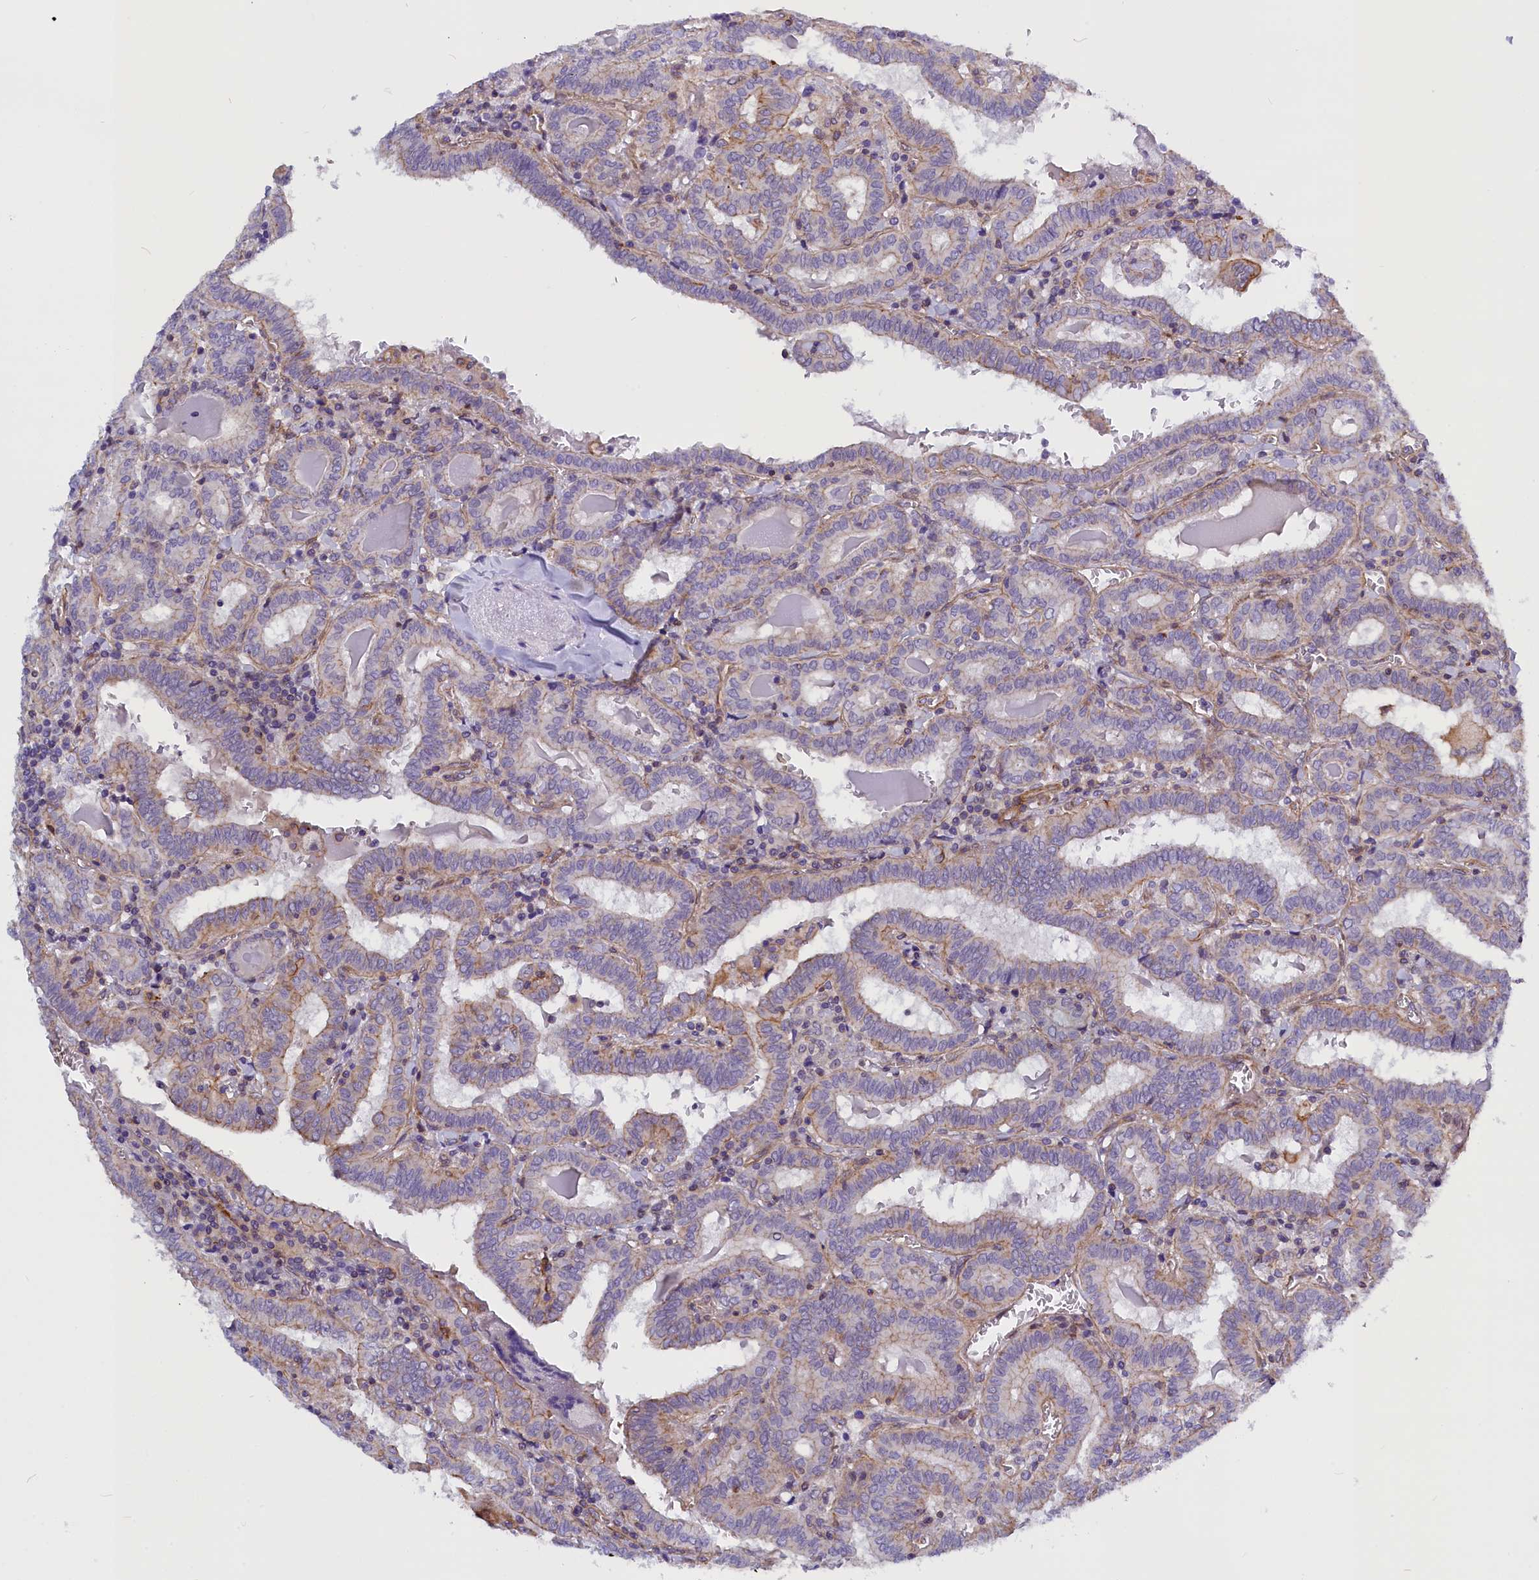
{"staining": {"intensity": "negative", "quantity": "none", "location": "none"}, "tissue": "thyroid cancer", "cell_type": "Tumor cells", "image_type": "cancer", "snomed": [{"axis": "morphology", "description": "Papillary adenocarcinoma, NOS"}, {"axis": "topography", "description": "Thyroid gland"}], "caption": "A high-resolution photomicrograph shows immunohistochemistry (IHC) staining of thyroid cancer (papillary adenocarcinoma), which exhibits no significant expression in tumor cells.", "gene": "MED20", "patient": {"sex": "female", "age": 72}}